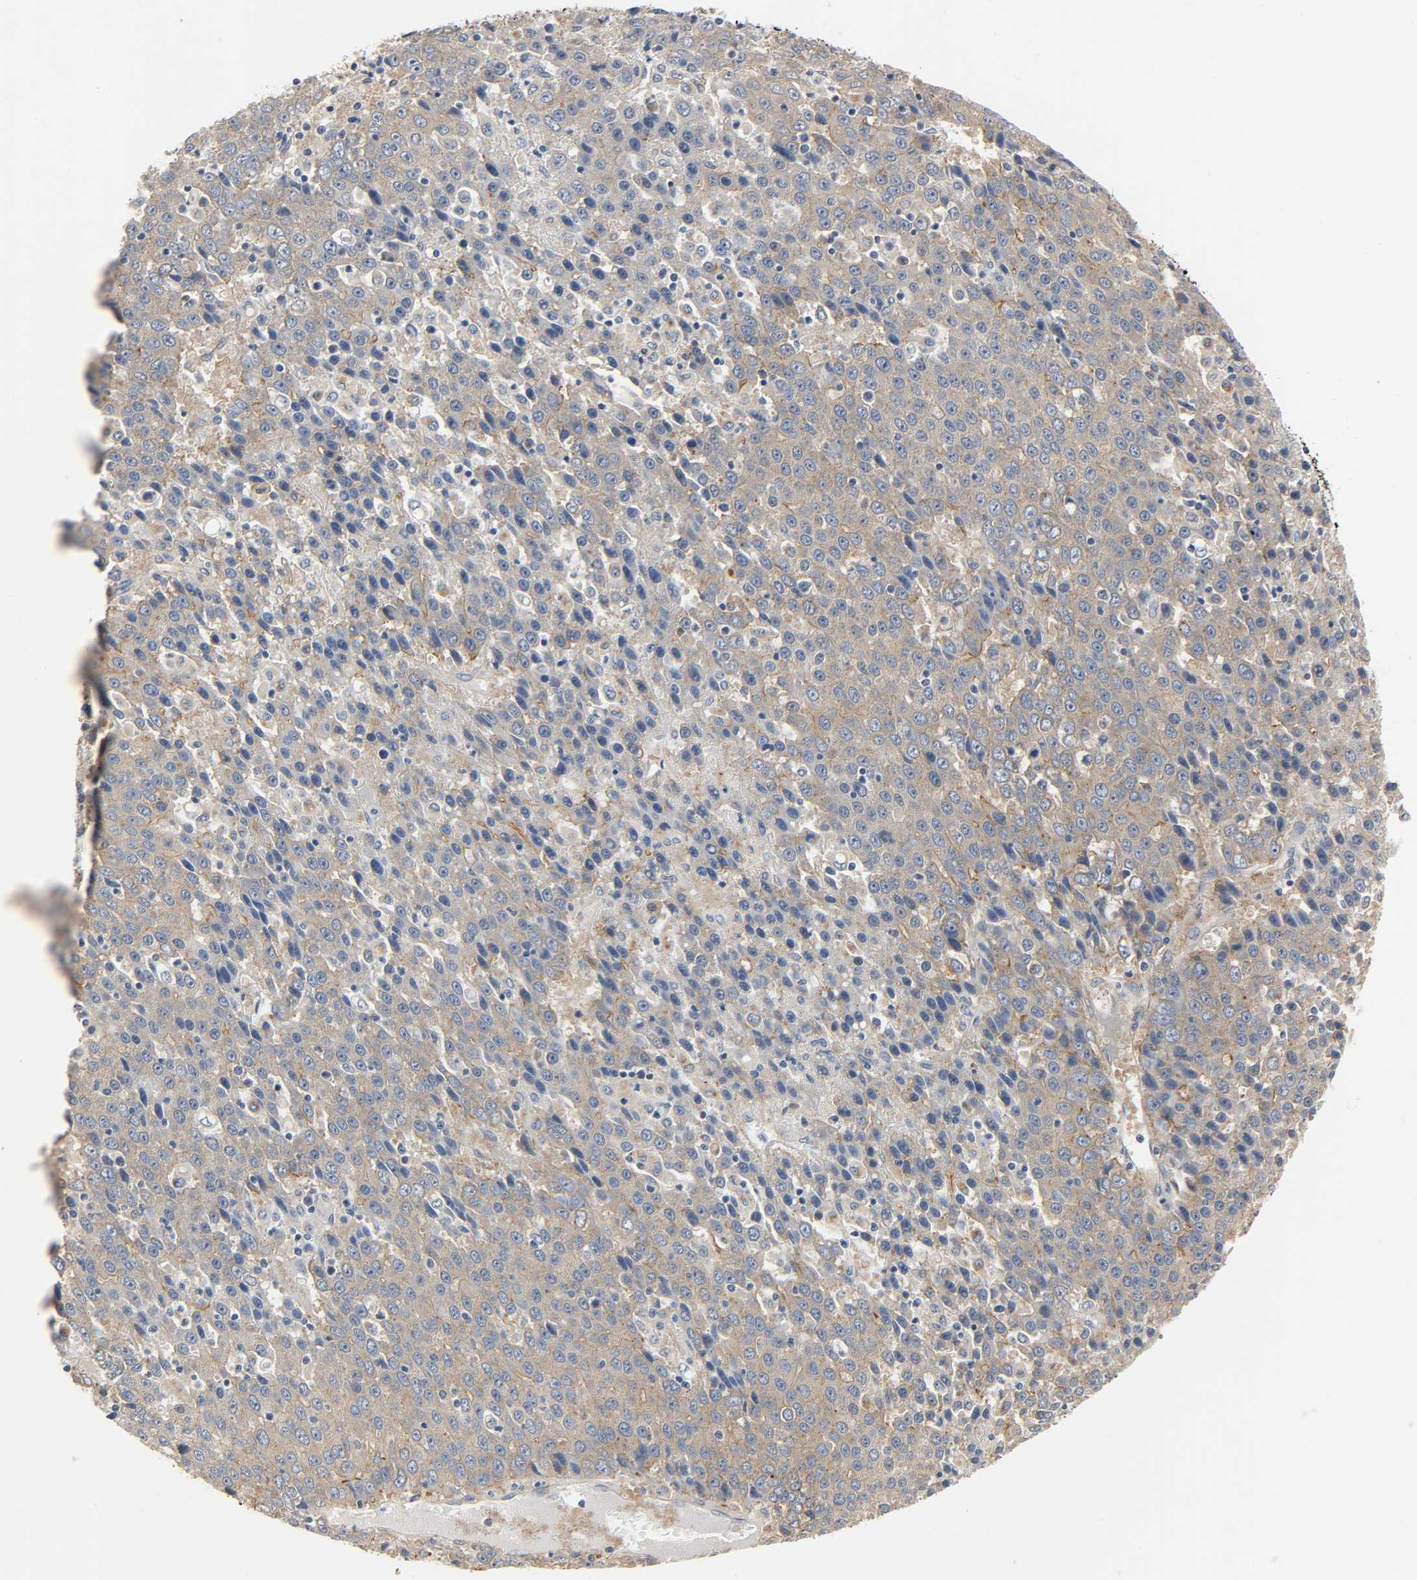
{"staining": {"intensity": "moderate", "quantity": ">75%", "location": "cytoplasmic/membranous"}, "tissue": "liver cancer", "cell_type": "Tumor cells", "image_type": "cancer", "snomed": [{"axis": "morphology", "description": "Carcinoma, Hepatocellular, NOS"}, {"axis": "topography", "description": "Liver"}], "caption": "Human hepatocellular carcinoma (liver) stained with a protein marker displays moderate staining in tumor cells.", "gene": "ARPC1A", "patient": {"sex": "female", "age": 53}}